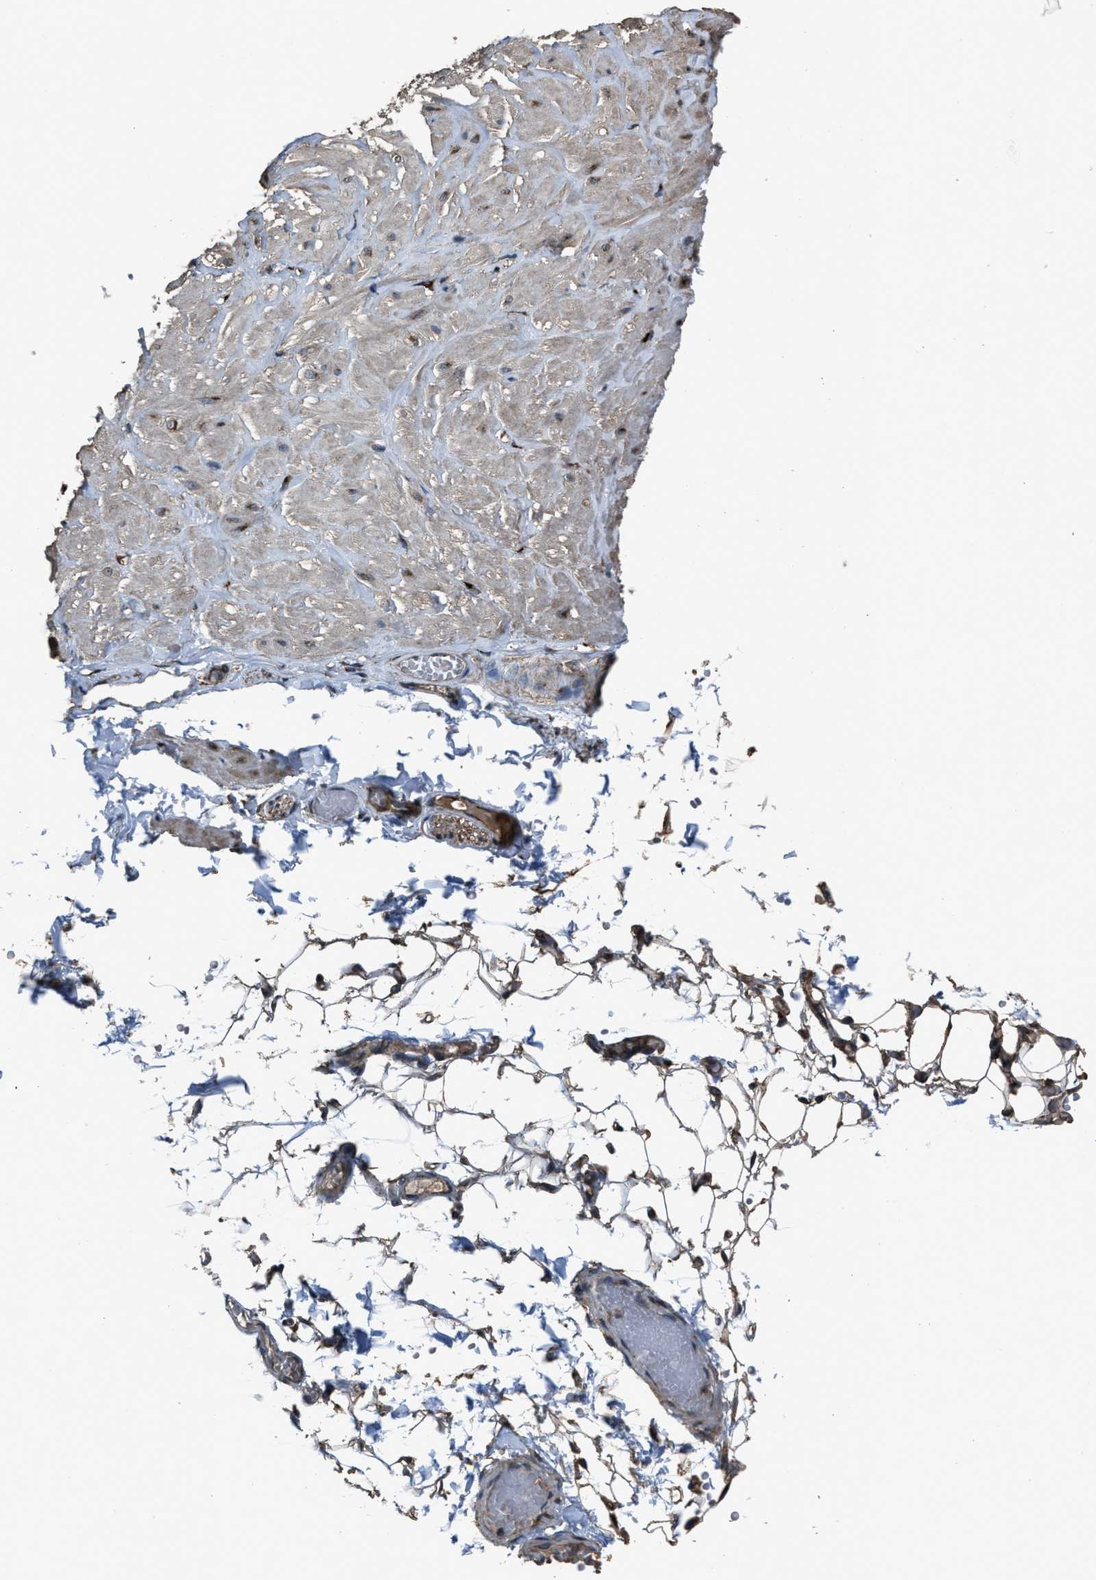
{"staining": {"intensity": "moderate", "quantity": ">75%", "location": "cytoplasmic/membranous"}, "tissue": "adipose tissue", "cell_type": "Adipocytes", "image_type": "normal", "snomed": [{"axis": "morphology", "description": "Normal tissue, NOS"}, {"axis": "topography", "description": "Adipose tissue"}, {"axis": "topography", "description": "Vascular tissue"}, {"axis": "topography", "description": "Peripheral nerve tissue"}], "caption": "An IHC micrograph of unremarkable tissue is shown. Protein staining in brown shows moderate cytoplasmic/membranous positivity in adipose tissue within adipocytes.", "gene": "SLC38A10", "patient": {"sex": "male", "age": 25}}